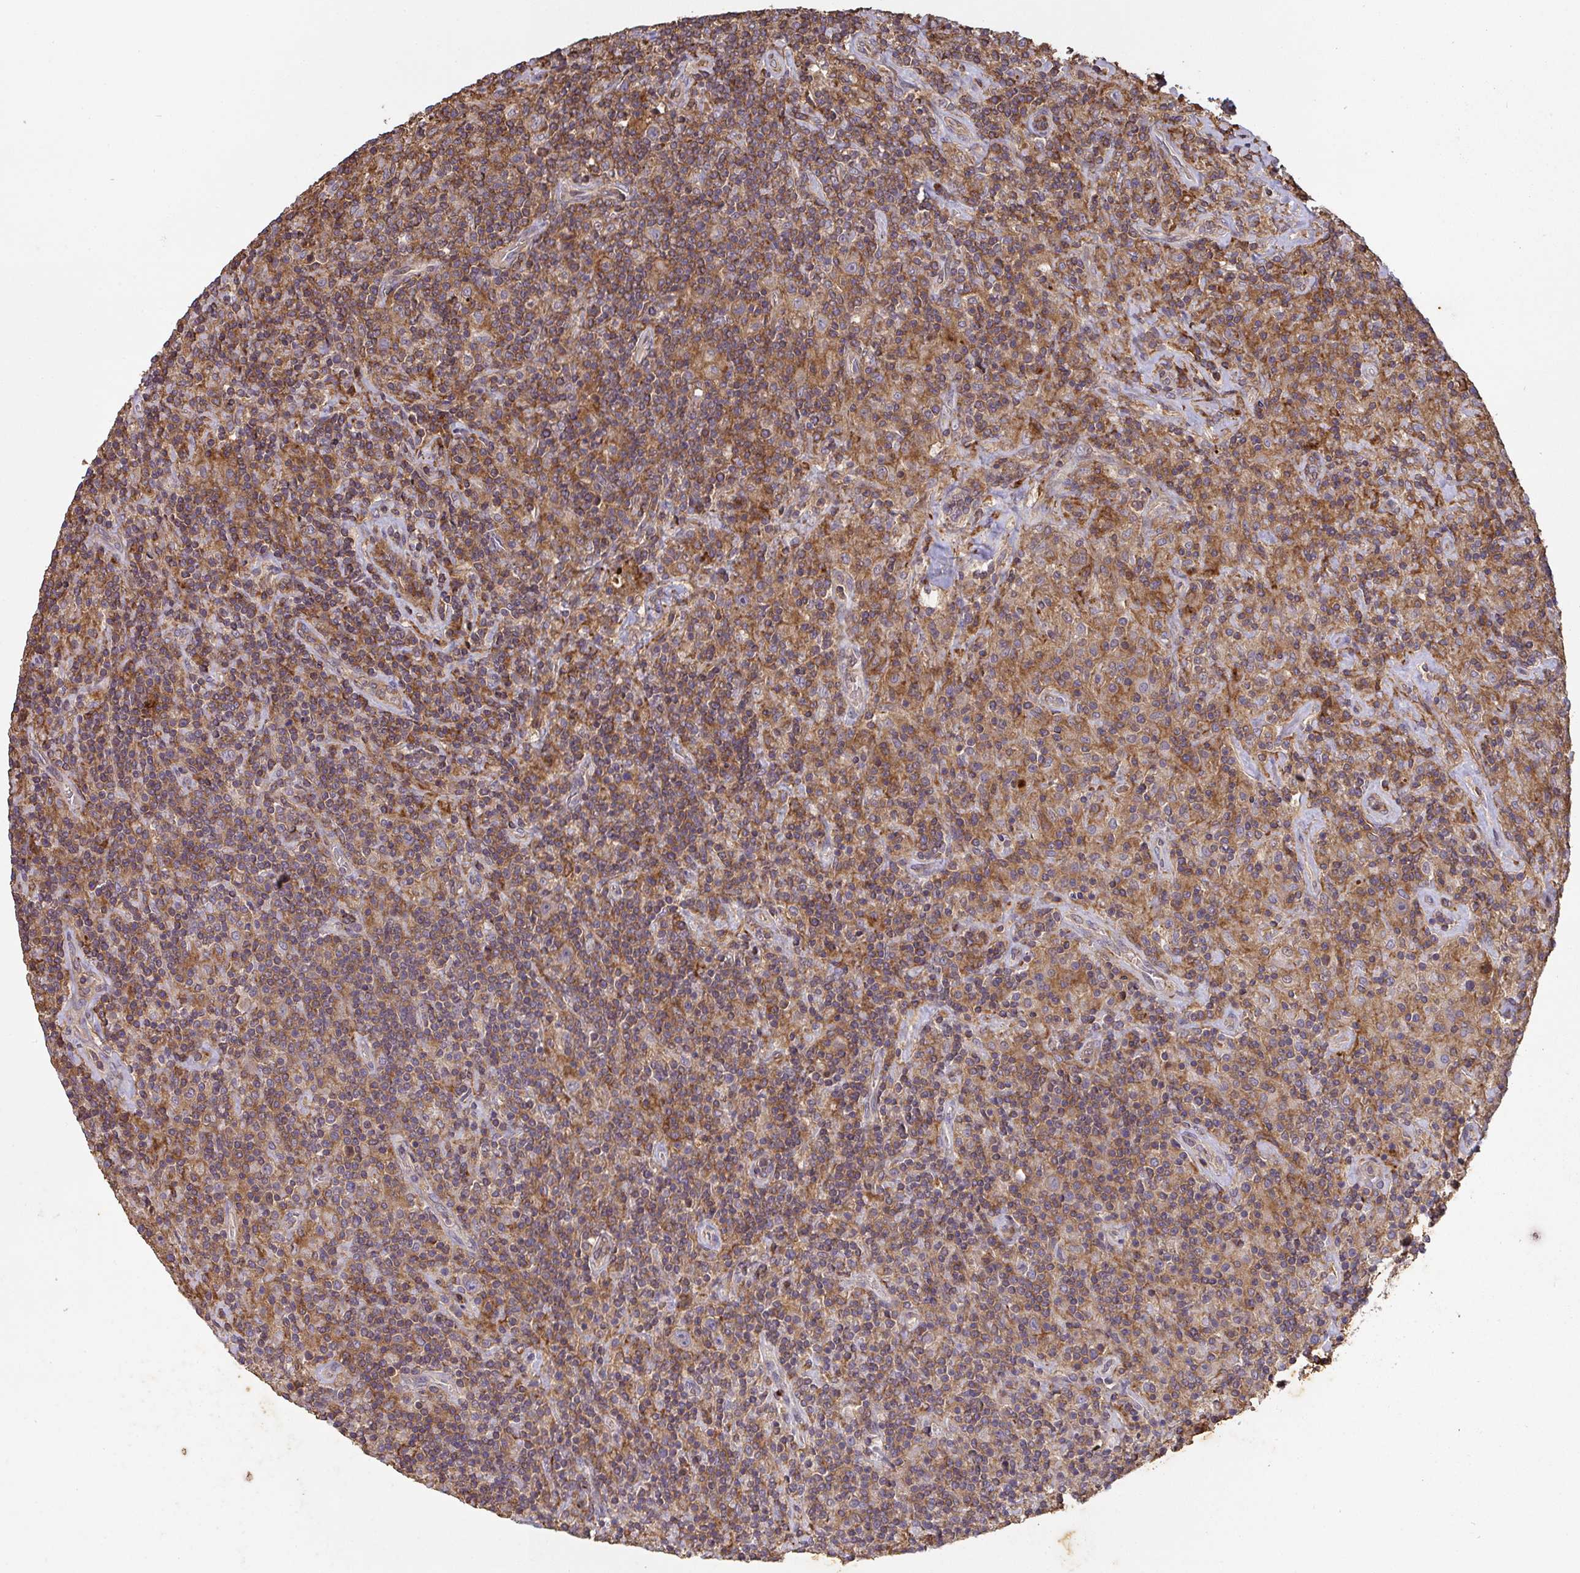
{"staining": {"intensity": "weak", "quantity": "<25%", "location": "cytoplasmic/membranous"}, "tissue": "lymphoma", "cell_type": "Tumor cells", "image_type": "cancer", "snomed": [{"axis": "morphology", "description": "Hodgkin's disease, NOS"}, {"axis": "topography", "description": "Lymph node"}], "caption": "IHC of human Hodgkin's disease demonstrates no staining in tumor cells. The staining was performed using DAB to visualize the protein expression in brown, while the nuclei were stained in blue with hematoxylin (Magnification: 20x).", "gene": "TNMD", "patient": {"sex": "male", "age": 70}}